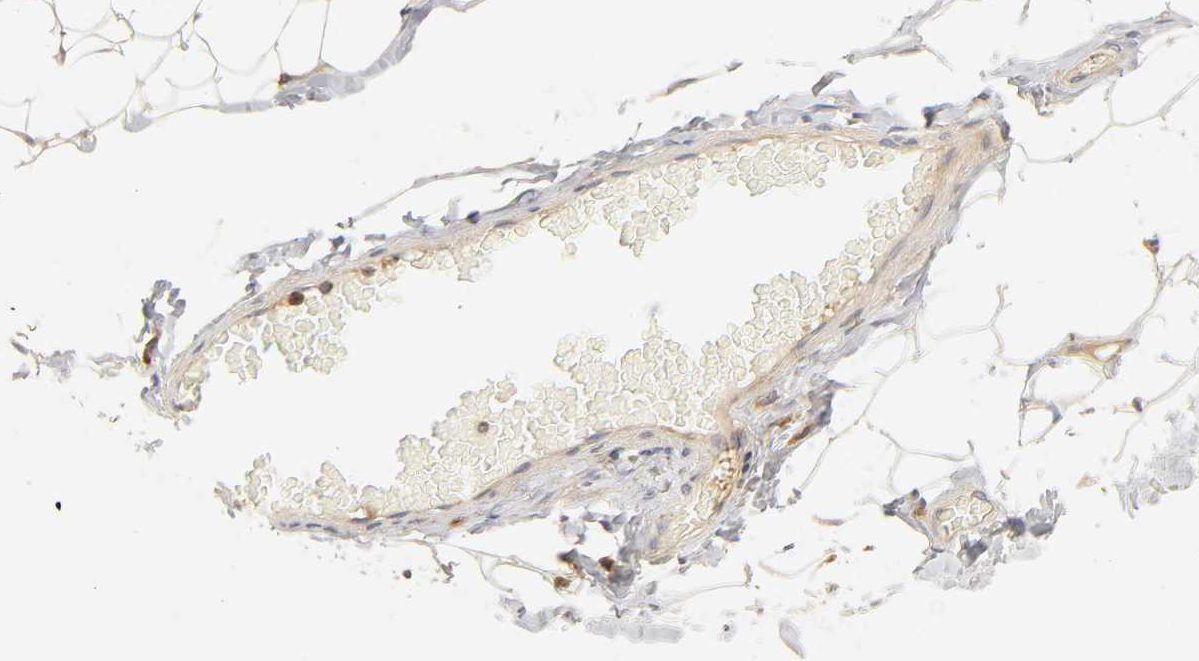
{"staining": {"intensity": "moderate", "quantity": ">75%", "location": "cytoplasmic/membranous"}, "tissue": "adipose tissue", "cell_type": "Adipocytes", "image_type": "normal", "snomed": [{"axis": "morphology", "description": "Normal tissue, NOS"}, {"axis": "topography", "description": "Soft tissue"}], "caption": "A brown stain labels moderate cytoplasmic/membranous positivity of a protein in adipocytes of normal human adipose tissue.", "gene": "RHOA", "patient": {"sex": "male", "age": 26}}